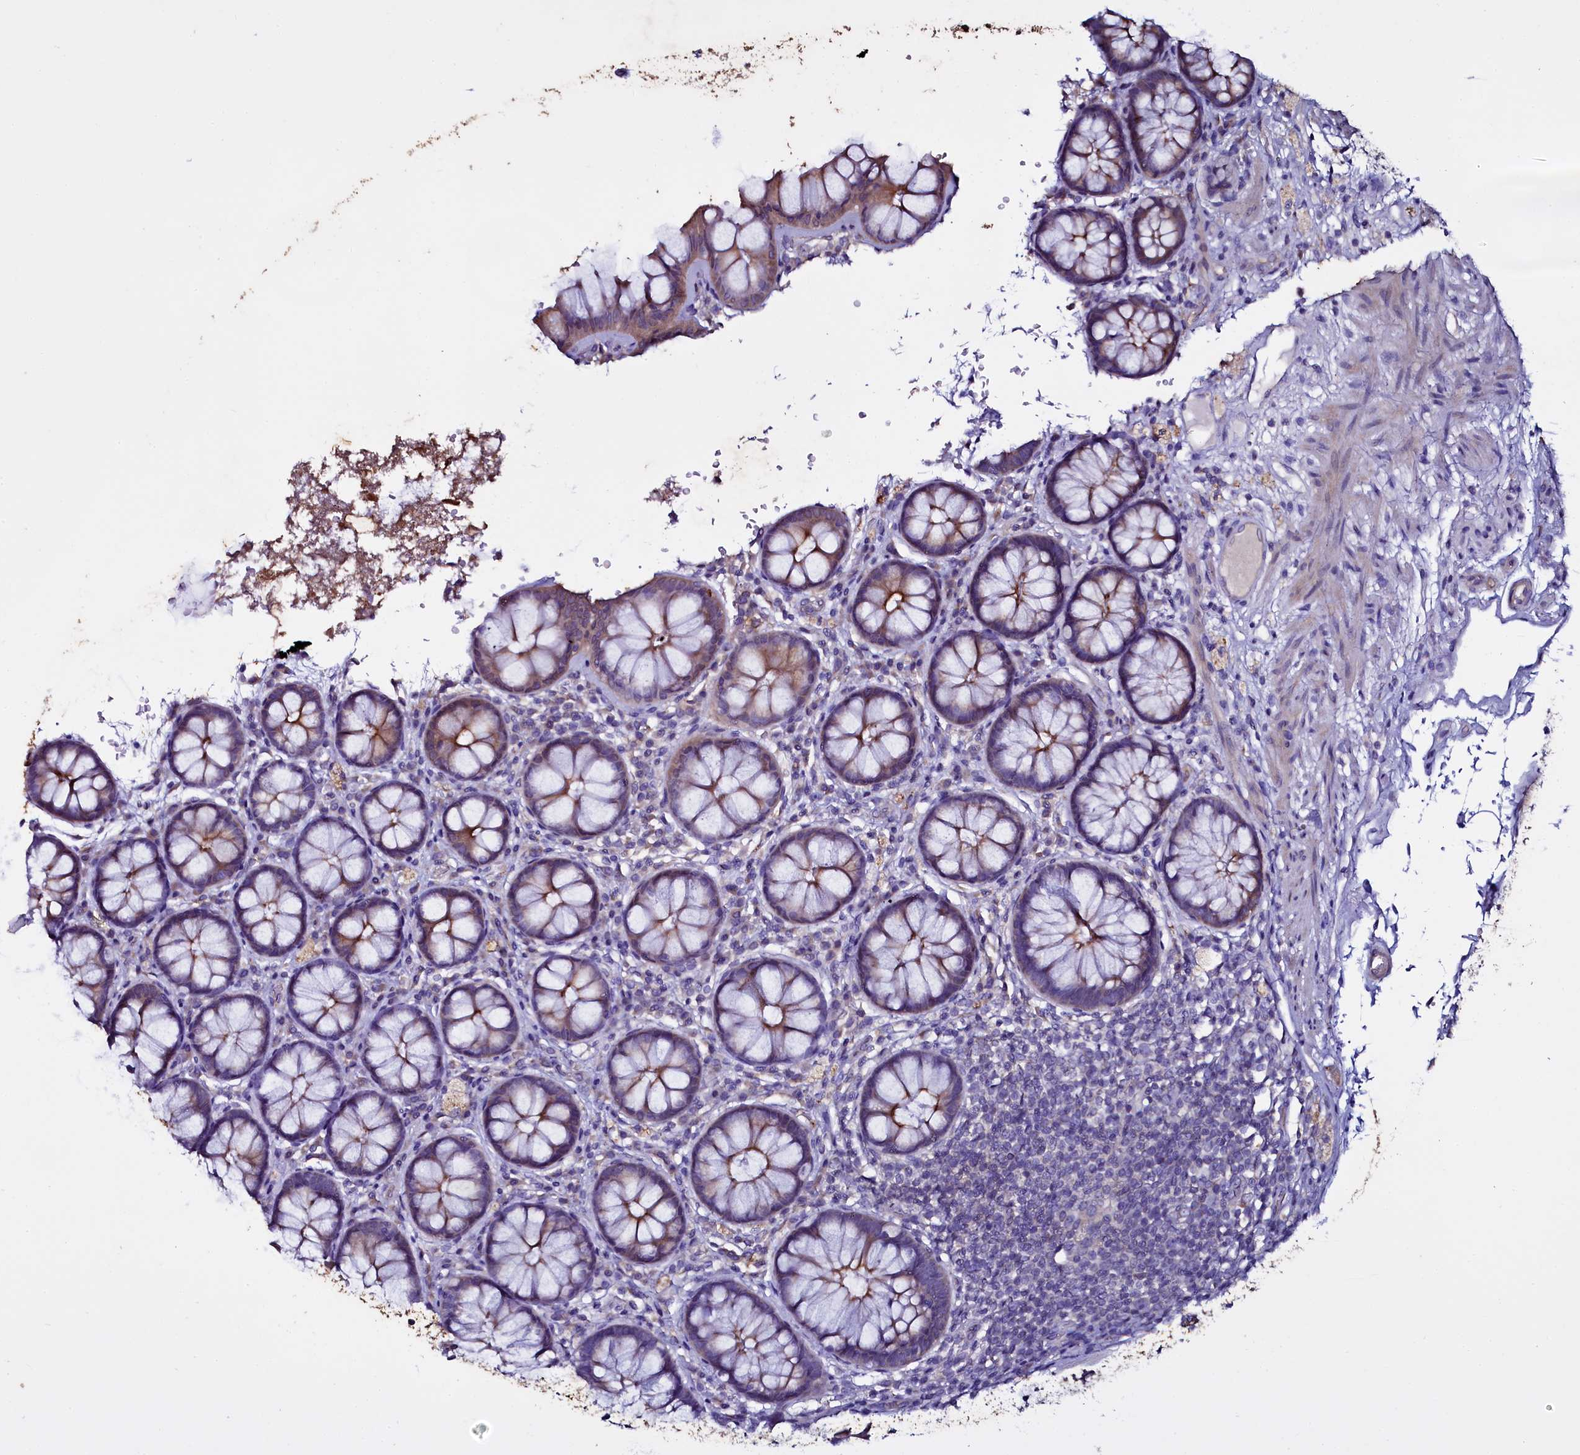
{"staining": {"intensity": "moderate", "quantity": "25%-75%", "location": "cytoplasmic/membranous"}, "tissue": "rectum", "cell_type": "Glandular cells", "image_type": "normal", "snomed": [{"axis": "morphology", "description": "Normal tissue, NOS"}, {"axis": "topography", "description": "Rectum"}], "caption": "Glandular cells reveal moderate cytoplasmic/membranous positivity in about 25%-75% of cells in unremarkable rectum. (Brightfield microscopy of DAB IHC at high magnification).", "gene": "SELENOT", "patient": {"sex": "male", "age": 83}}